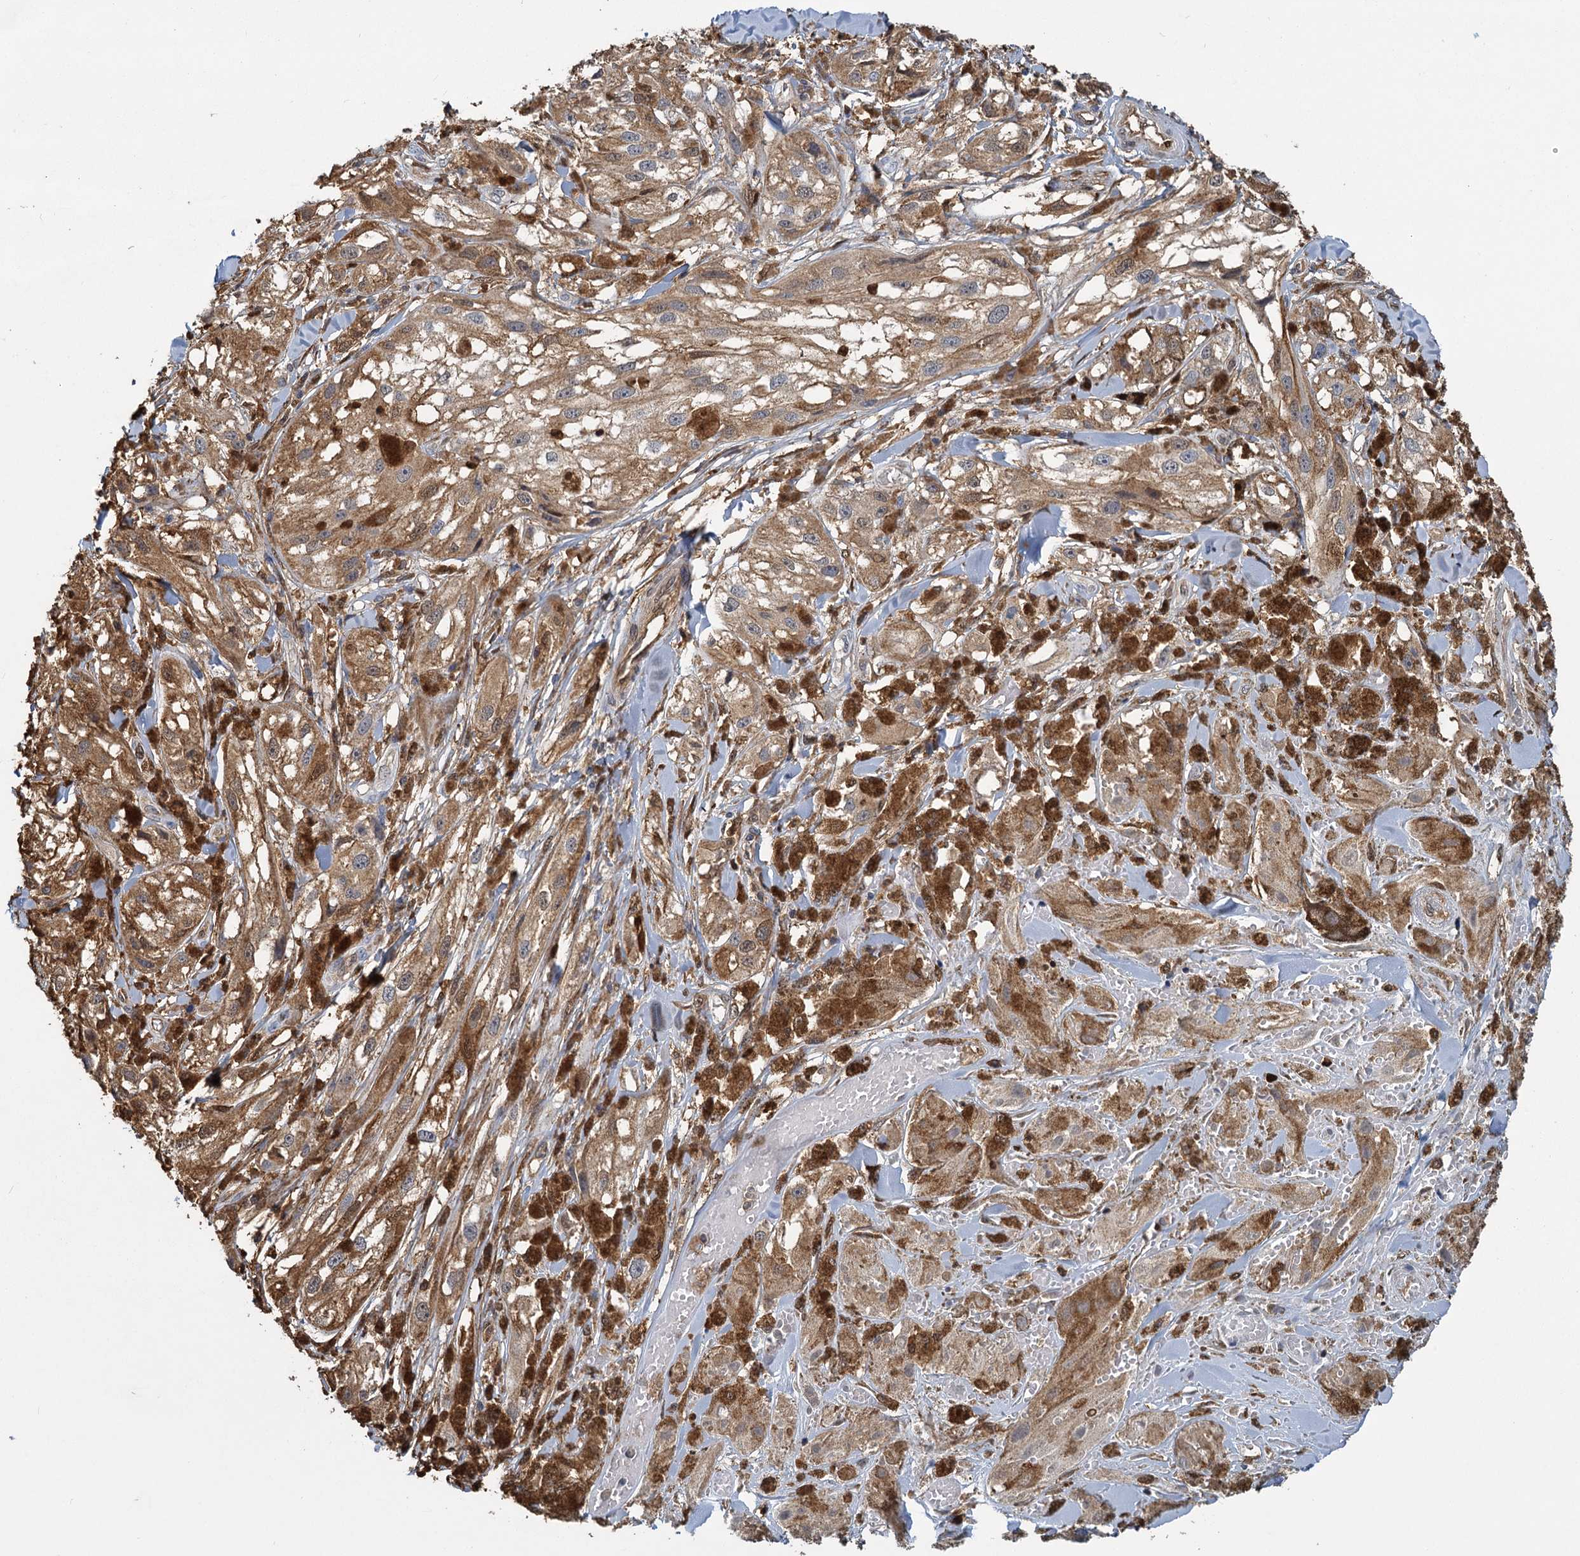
{"staining": {"intensity": "weak", "quantity": ">75%", "location": "cytoplasmic/membranous"}, "tissue": "melanoma", "cell_type": "Tumor cells", "image_type": "cancer", "snomed": [{"axis": "morphology", "description": "Malignant melanoma, NOS"}, {"axis": "topography", "description": "Skin"}], "caption": "Protein staining reveals weak cytoplasmic/membranous positivity in approximately >75% of tumor cells in malignant melanoma.", "gene": "S100A6", "patient": {"sex": "male", "age": 88}}